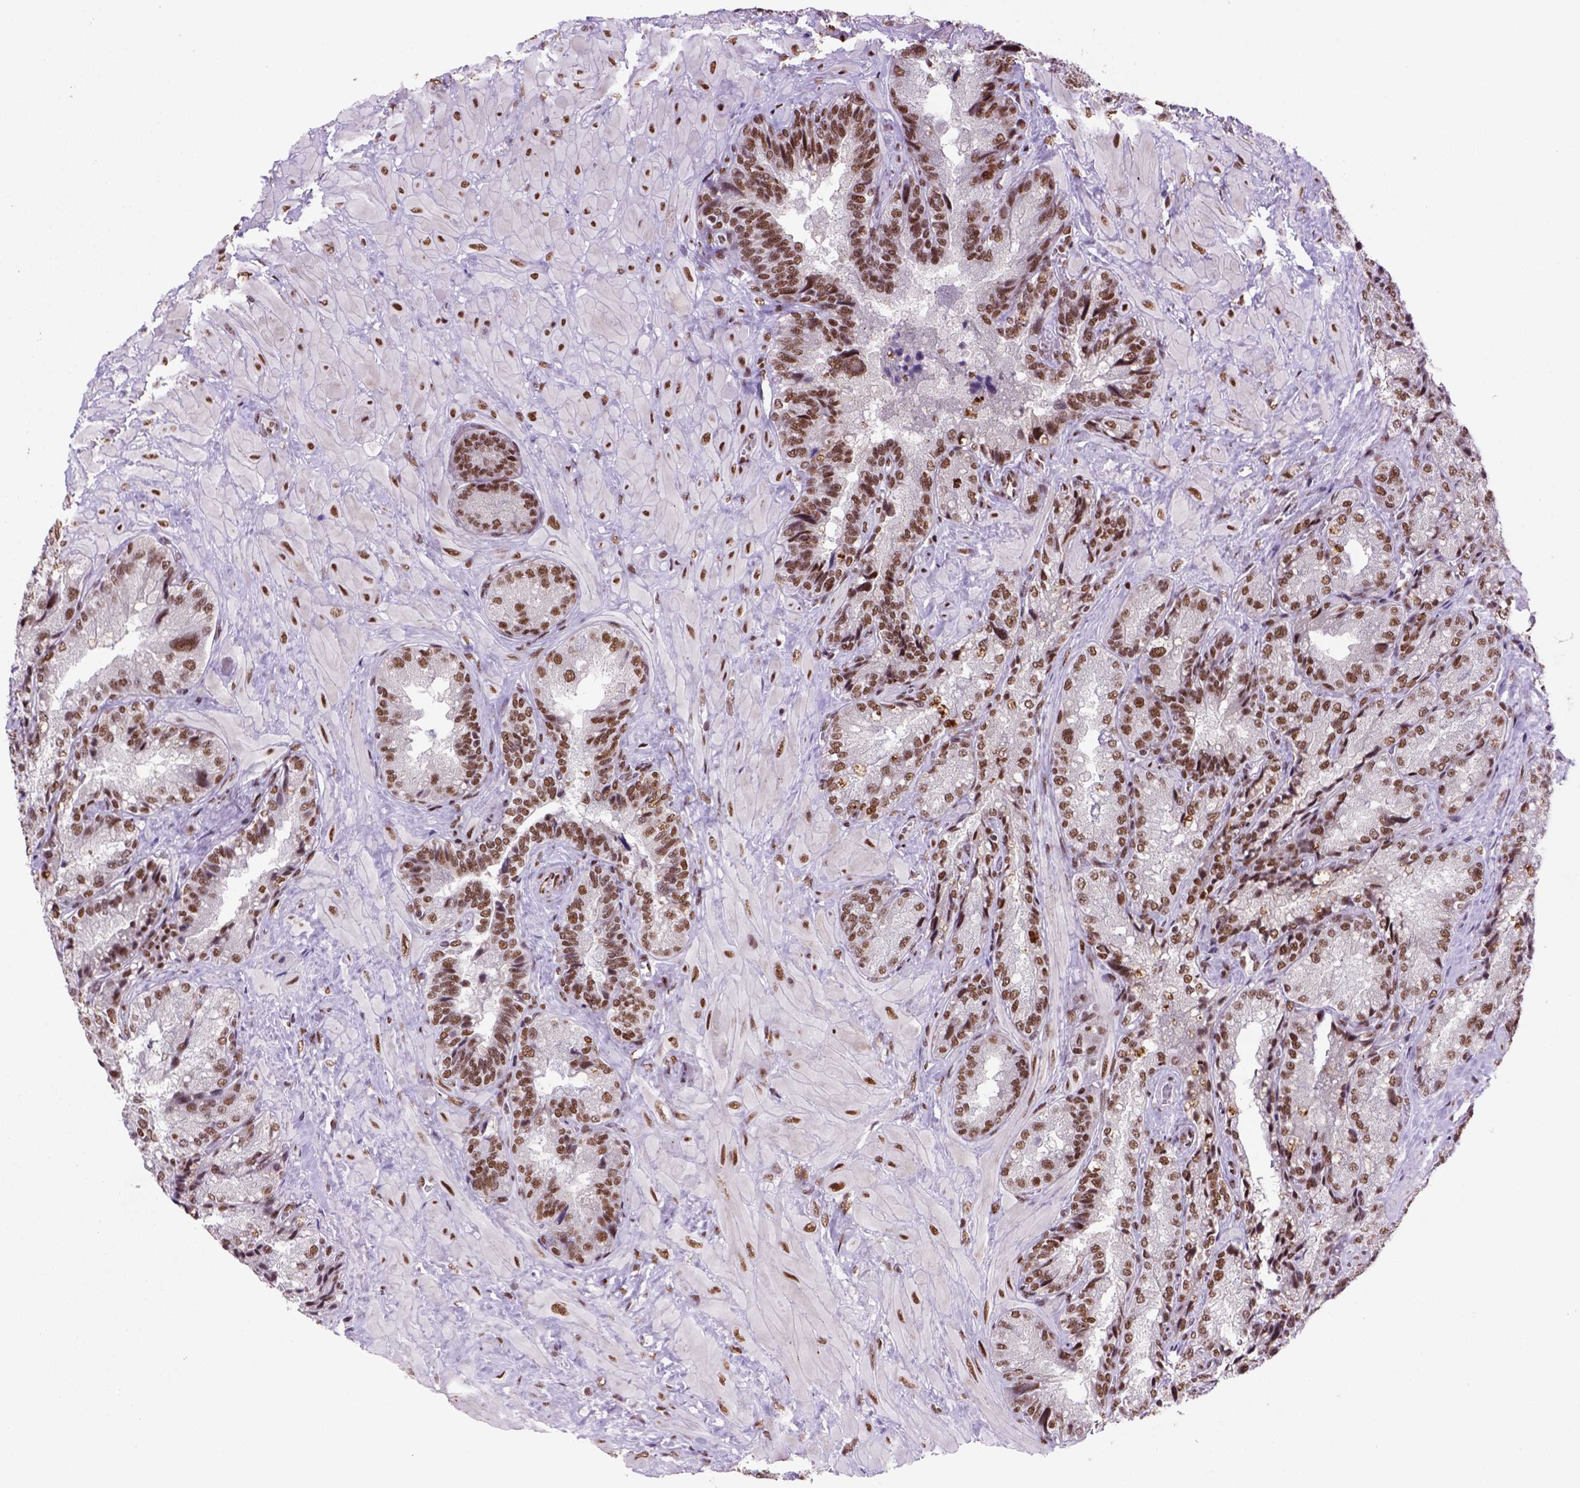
{"staining": {"intensity": "moderate", "quantity": ">75%", "location": "nuclear"}, "tissue": "seminal vesicle", "cell_type": "Glandular cells", "image_type": "normal", "snomed": [{"axis": "morphology", "description": "Normal tissue, NOS"}, {"axis": "topography", "description": "Seminal veicle"}], "caption": "This histopathology image demonstrates immunohistochemistry (IHC) staining of normal human seminal vesicle, with medium moderate nuclear positivity in about >75% of glandular cells.", "gene": "NSMCE2", "patient": {"sex": "male", "age": 57}}